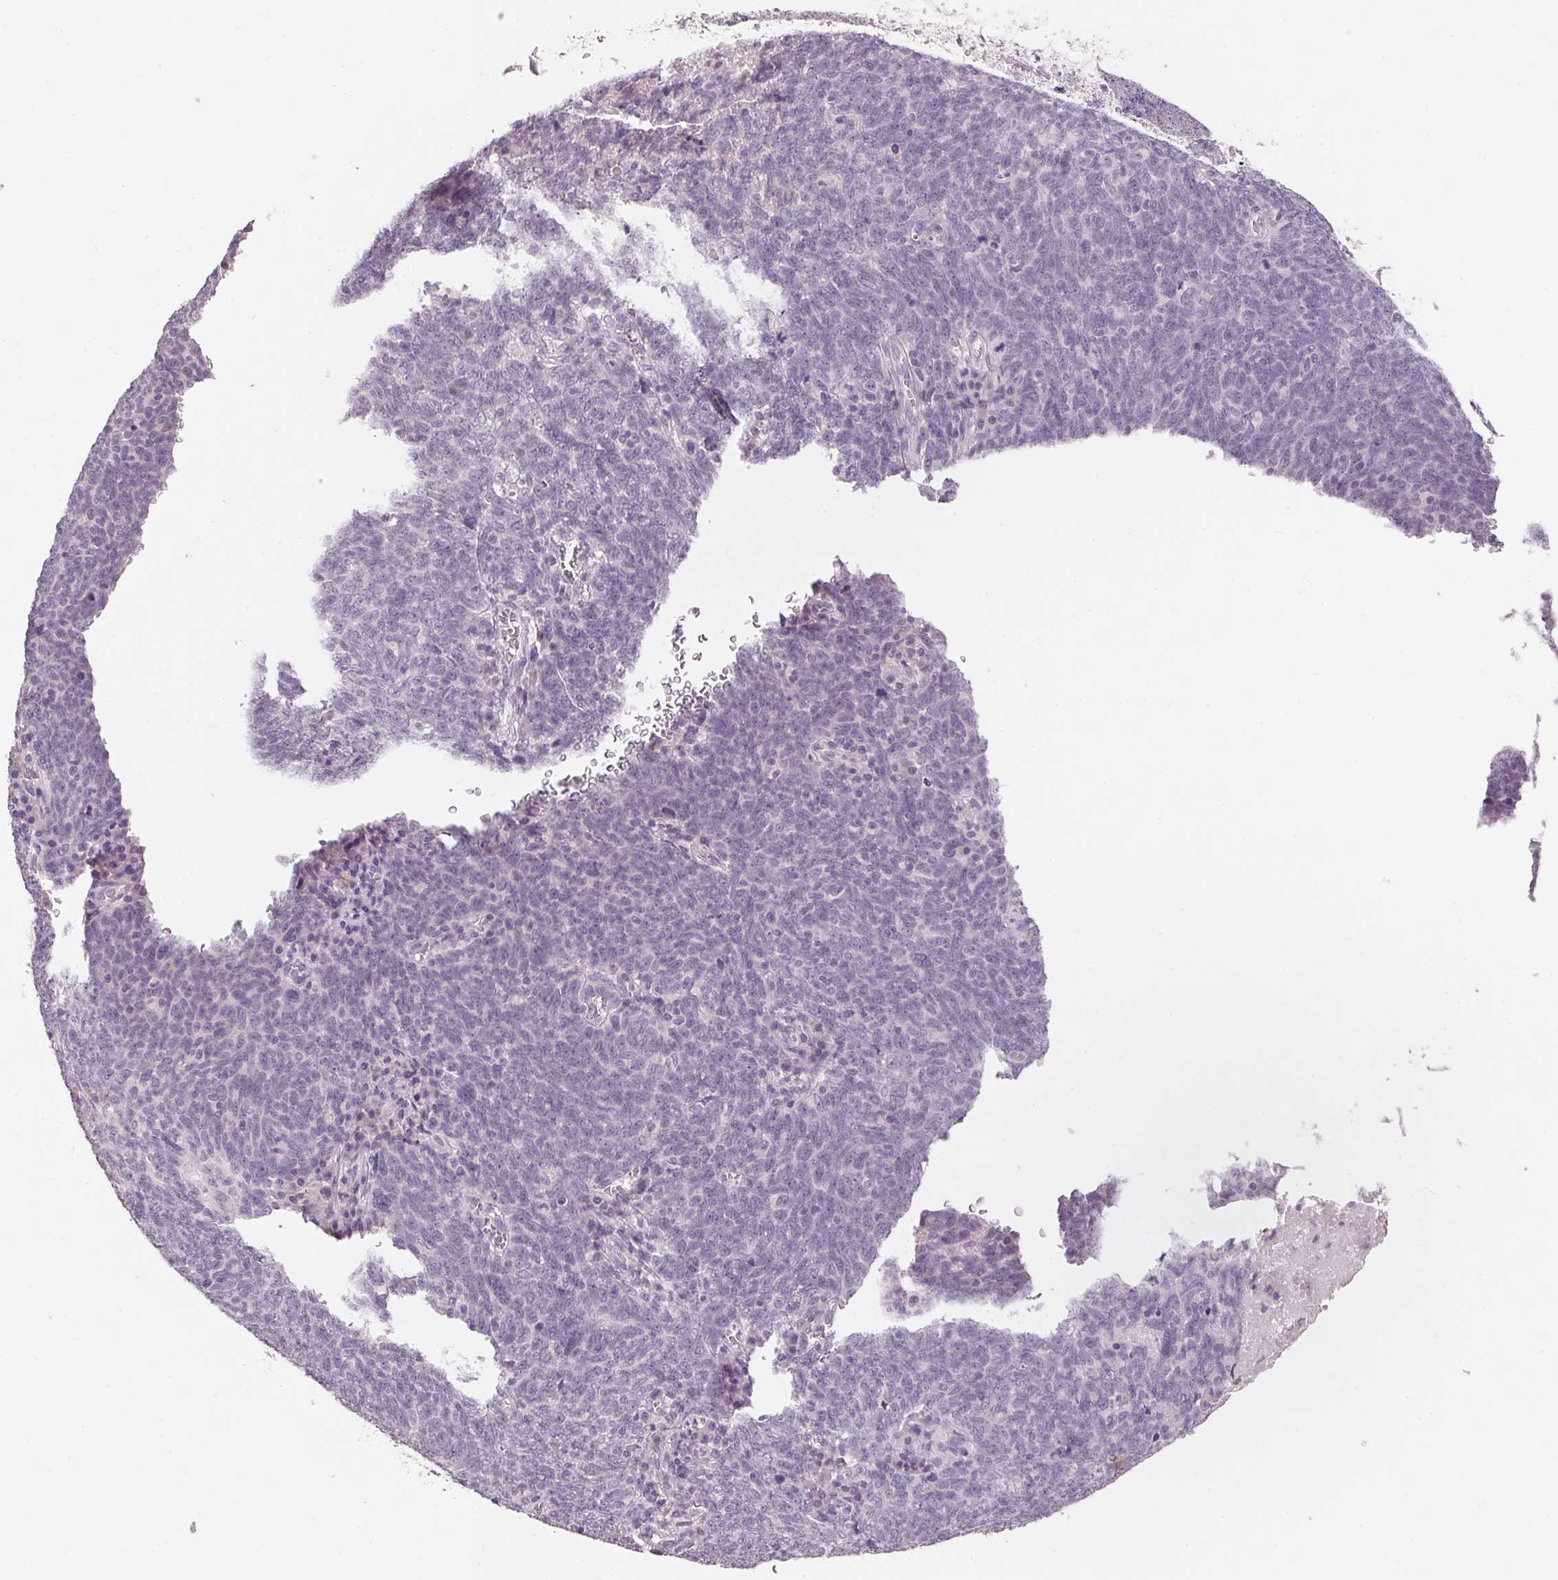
{"staining": {"intensity": "negative", "quantity": "none", "location": "none"}, "tissue": "lung cancer", "cell_type": "Tumor cells", "image_type": "cancer", "snomed": [{"axis": "morphology", "description": "Squamous cell carcinoma, NOS"}, {"axis": "topography", "description": "Lung"}], "caption": "Tumor cells are negative for protein expression in human squamous cell carcinoma (lung).", "gene": "CXCL5", "patient": {"sex": "female", "age": 72}}